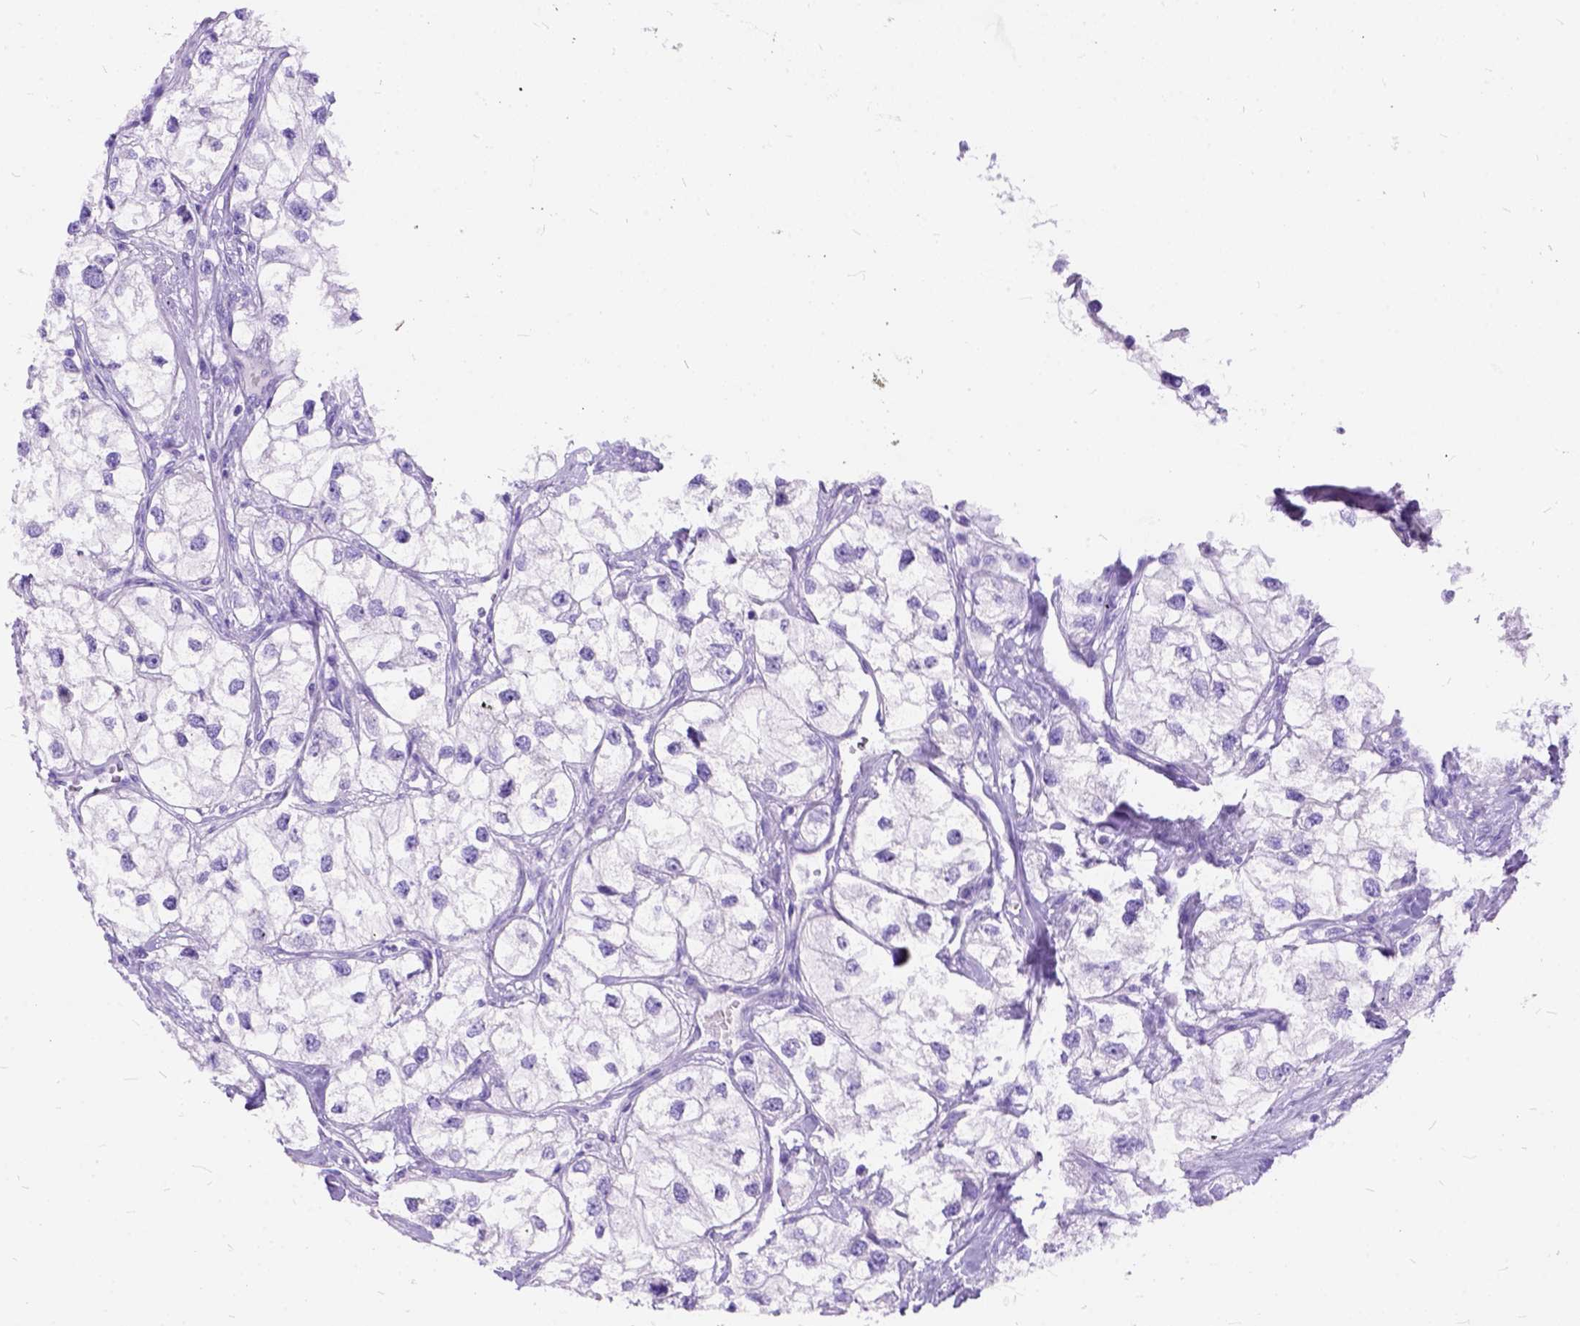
{"staining": {"intensity": "negative", "quantity": "none", "location": "none"}, "tissue": "renal cancer", "cell_type": "Tumor cells", "image_type": "cancer", "snomed": [{"axis": "morphology", "description": "Adenocarcinoma, NOS"}, {"axis": "topography", "description": "Kidney"}], "caption": "This is an immunohistochemistry (IHC) histopathology image of adenocarcinoma (renal). There is no staining in tumor cells.", "gene": "C1QTNF3", "patient": {"sex": "male", "age": 59}}